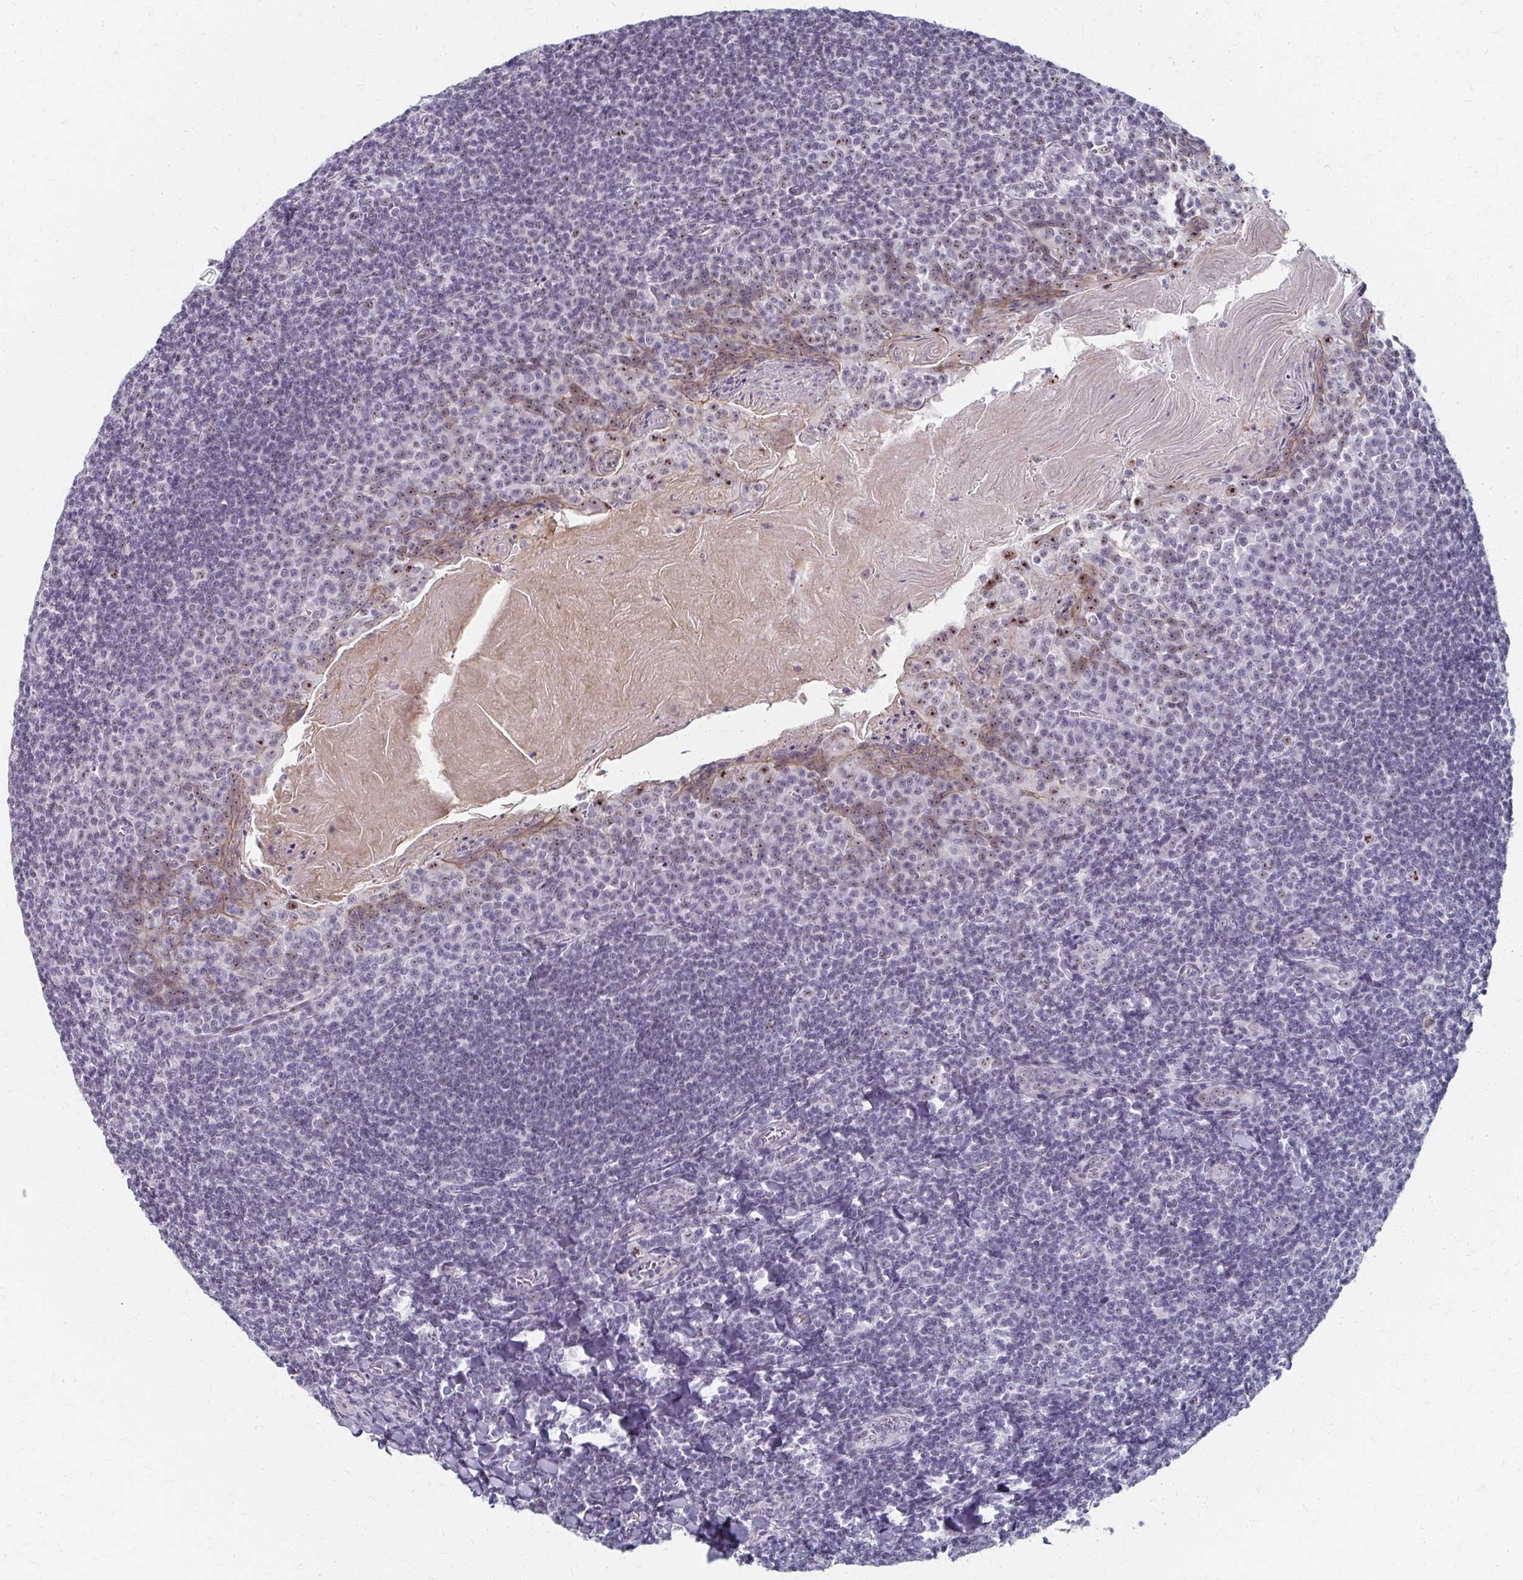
{"staining": {"intensity": "negative", "quantity": "none", "location": "none"}, "tissue": "tonsil", "cell_type": "Non-germinal center cells", "image_type": "normal", "snomed": [{"axis": "morphology", "description": "Normal tissue, NOS"}, {"axis": "topography", "description": "Tonsil"}], "caption": "DAB immunohistochemical staining of normal tonsil displays no significant staining in non-germinal center cells.", "gene": "PES1", "patient": {"sex": "male", "age": 27}}